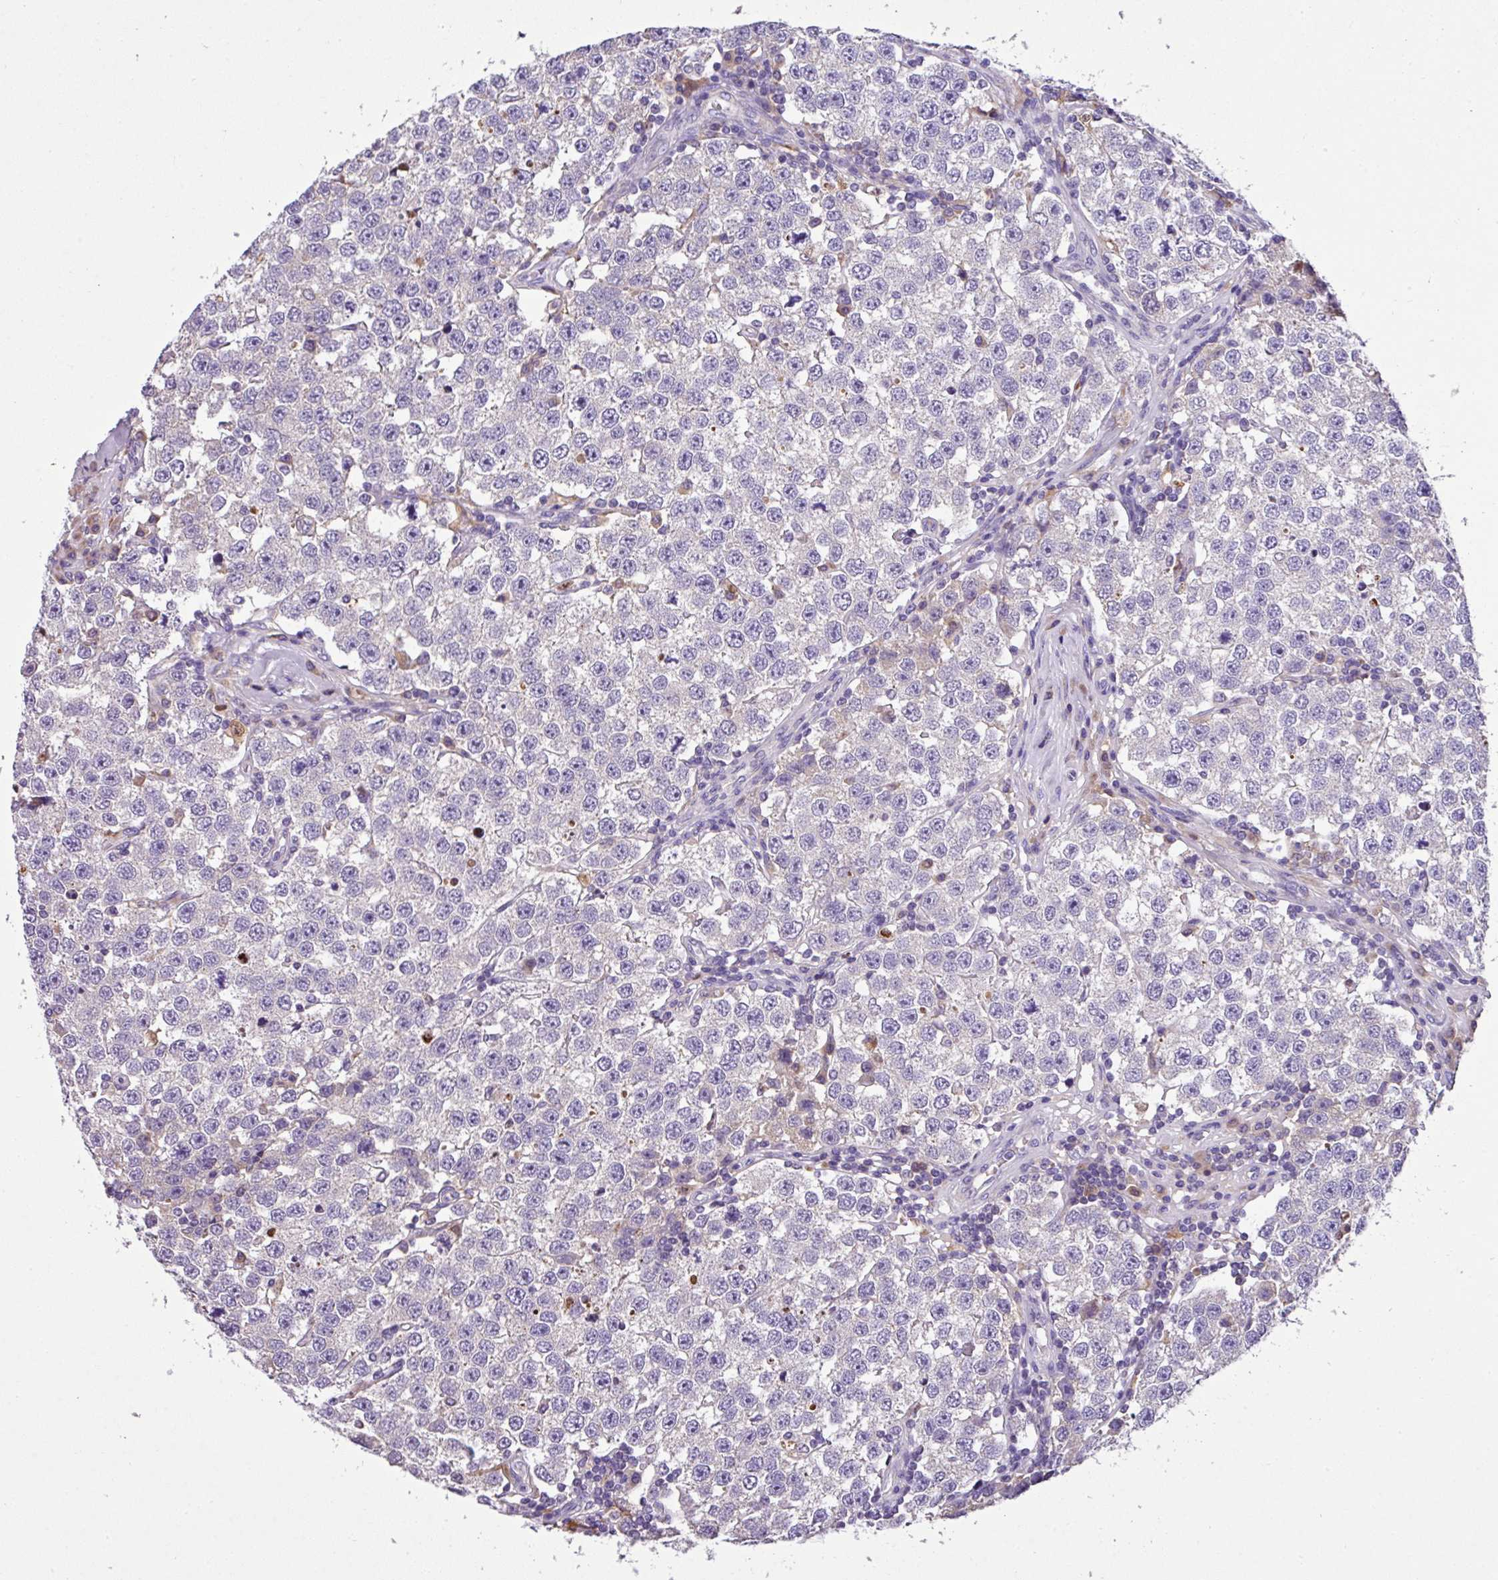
{"staining": {"intensity": "negative", "quantity": "none", "location": "none"}, "tissue": "testis cancer", "cell_type": "Tumor cells", "image_type": "cancer", "snomed": [{"axis": "morphology", "description": "Seminoma, NOS"}, {"axis": "topography", "description": "Testis"}], "caption": "A histopathology image of testis cancer stained for a protein shows no brown staining in tumor cells.", "gene": "ANXA2R", "patient": {"sex": "male", "age": 34}}